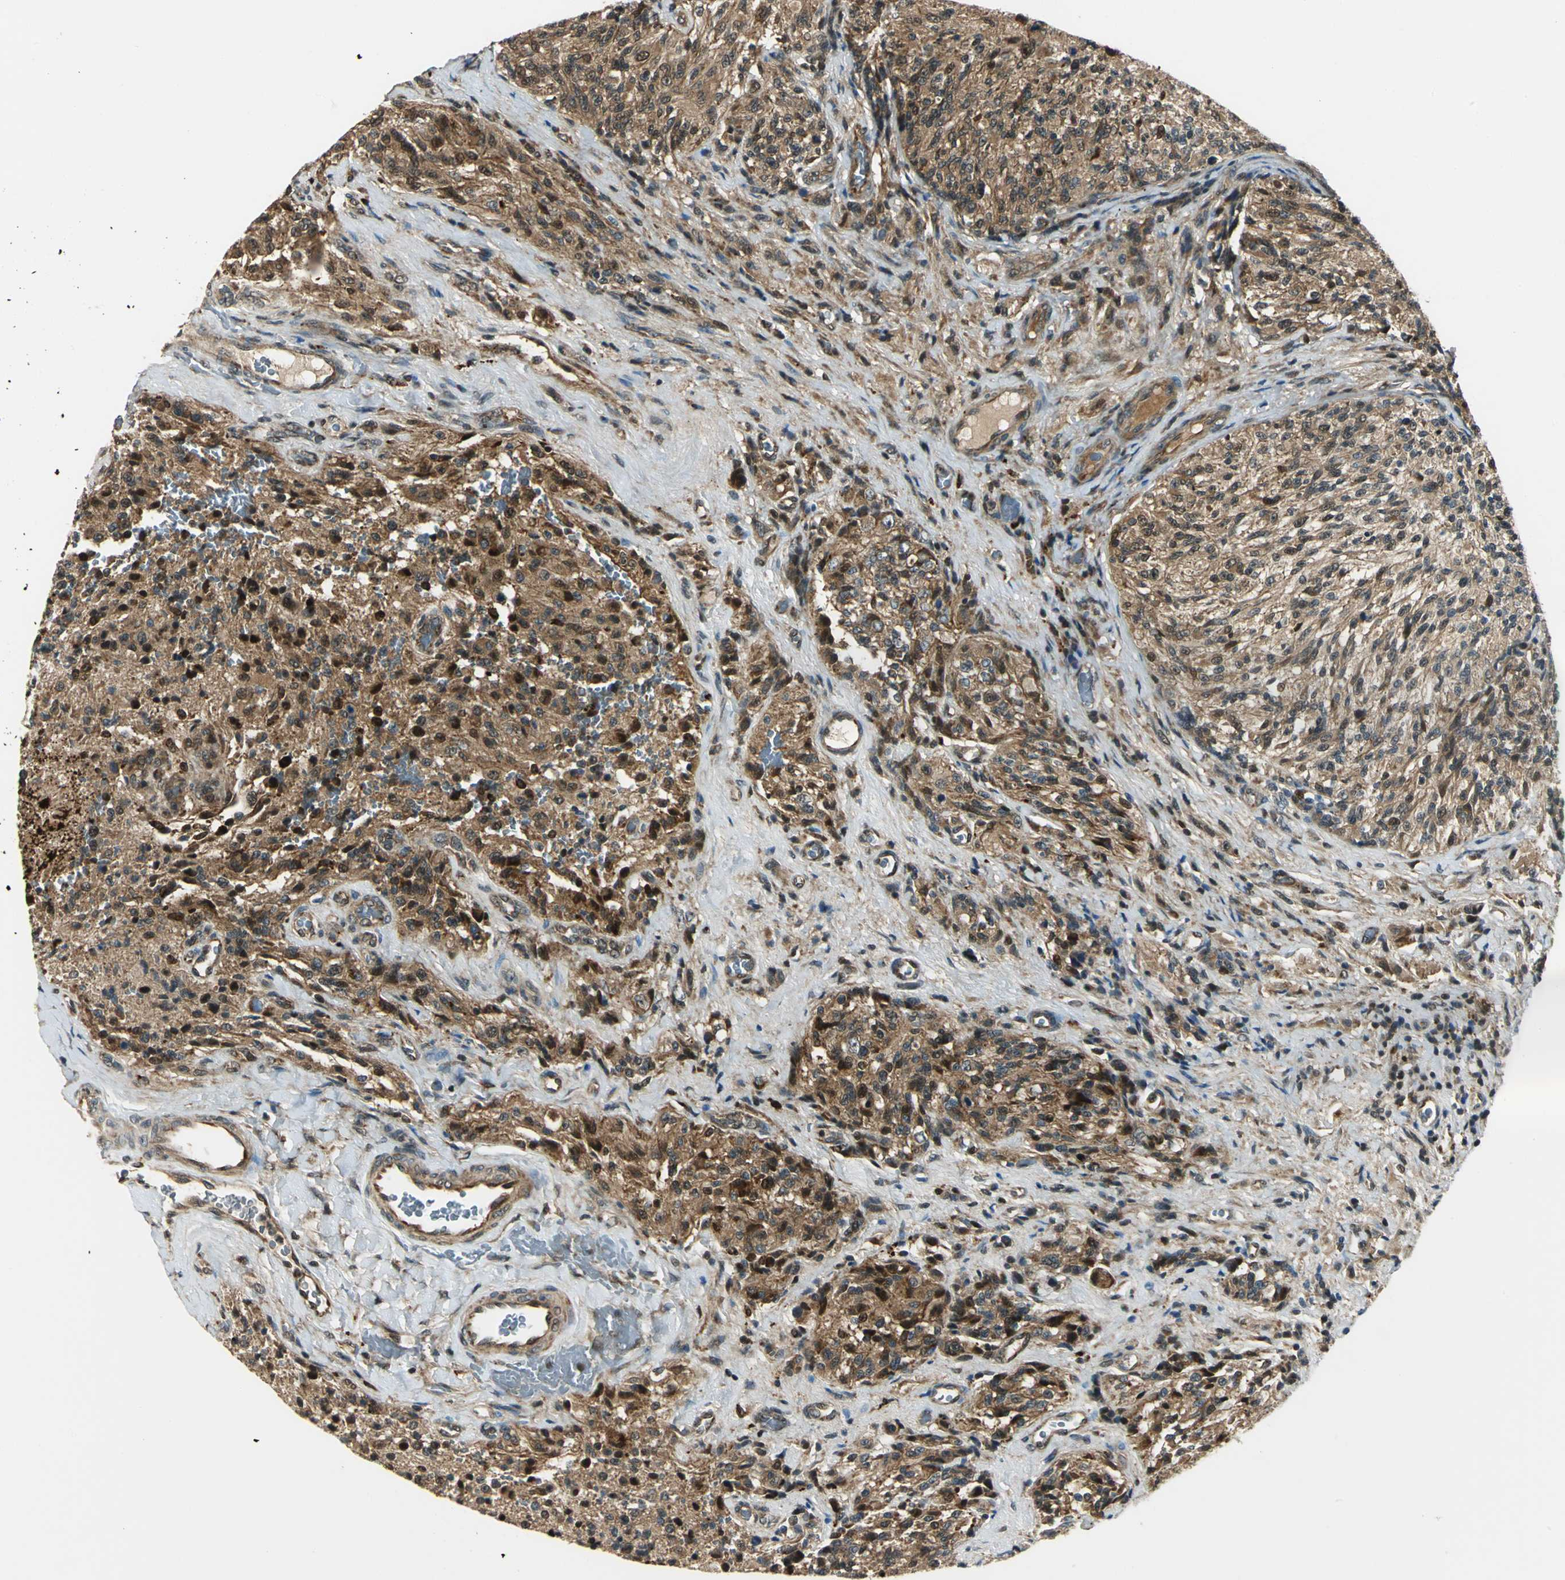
{"staining": {"intensity": "strong", "quantity": ">75%", "location": "cytoplasmic/membranous,nuclear"}, "tissue": "glioma", "cell_type": "Tumor cells", "image_type": "cancer", "snomed": [{"axis": "morphology", "description": "Normal tissue, NOS"}, {"axis": "morphology", "description": "Glioma, malignant, High grade"}, {"axis": "topography", "description": "Cerebral cortex"}], "caption": "An image showing strong cytoplasmic/membranous and nuclear staining in approximately >75% of tumor cells in malignant glioma (high-grade), as visualized by brown immunohistochemical staining.", "gene": "PPP1R13L", "patient": {"sex": "male", "age": 56}}